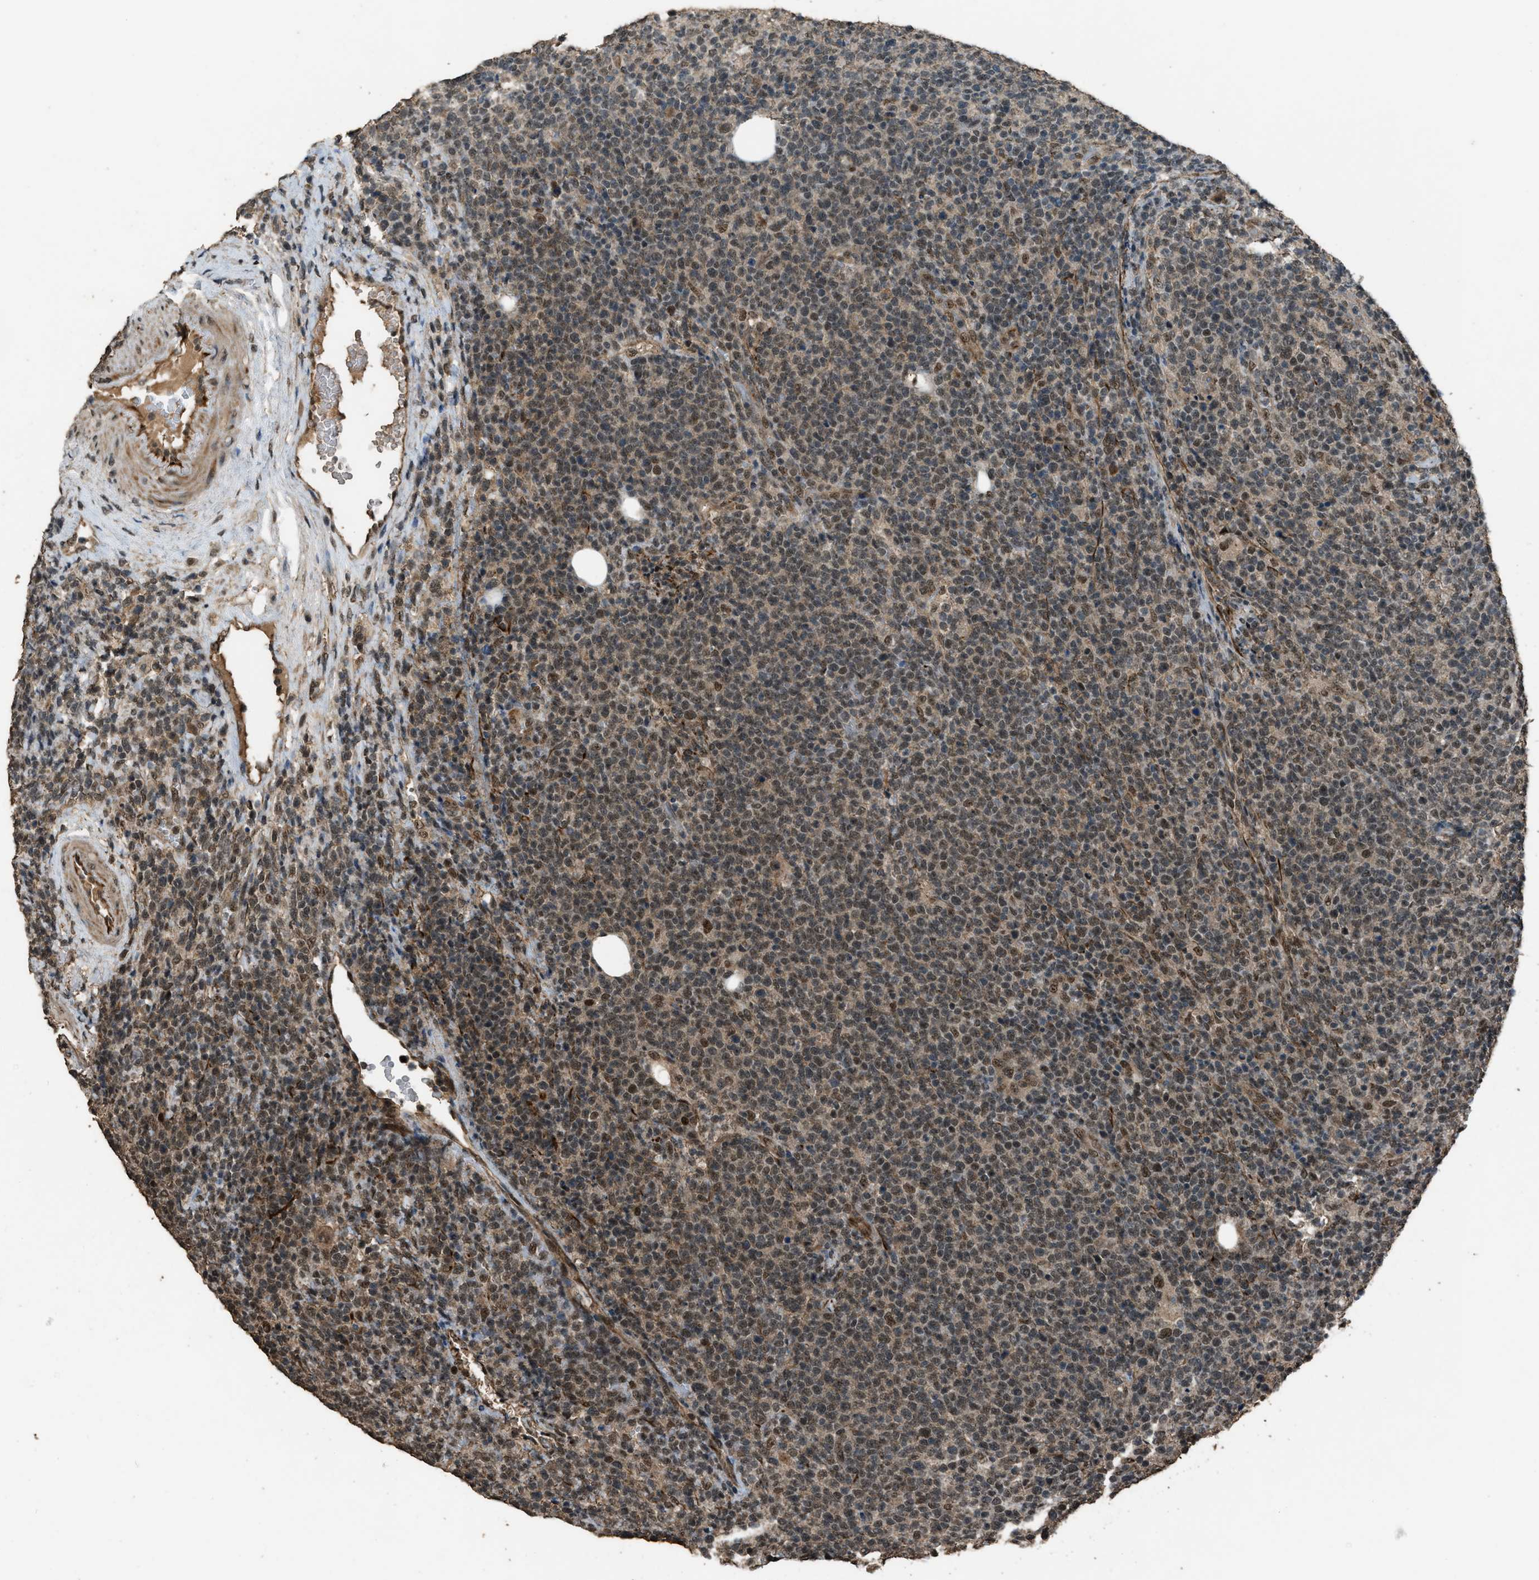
{"staining": {"intensity": "moderate", "quantity": ">75%", "location": "nuclear"}, "tissue": "lymphoma", "cell_type": "Tumor cells", "image_type": "cancer", "snomed": [{"axis": "morphology", "description": "Malignant lymphoma, non-Hodgkin's type, High grade"}, {"axis": "topography", "description": "Lymph node"}], "caption": "The photomicrograph displays staining of high-grade malignant lymphoma, non-Hodgkin's type, revealing moderate nuclear protein expression (brown color) within tumor cells.", "gene": "SERTAD2", "patient": {"sex": "male", "age": 61}}